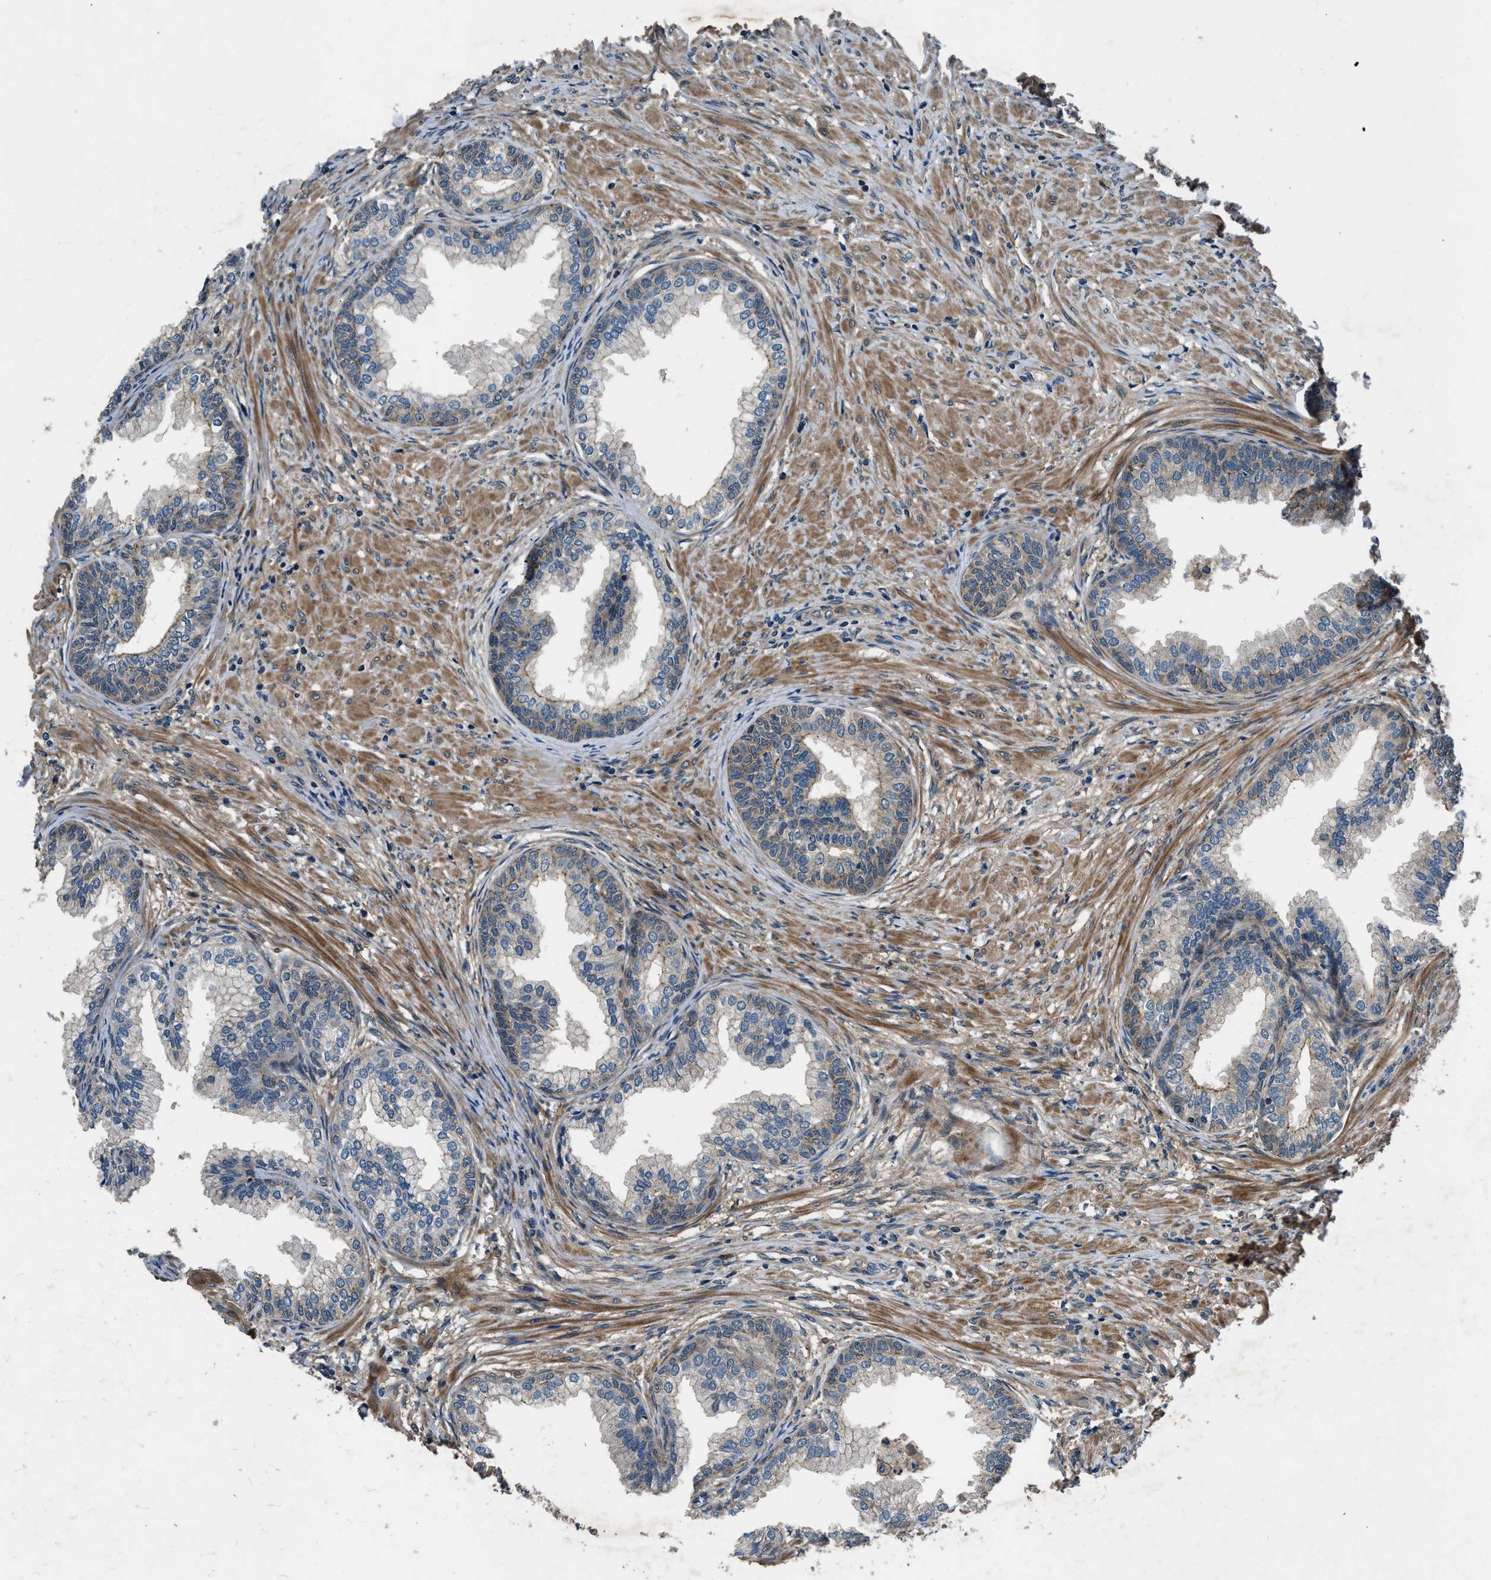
{"staining": {"intensity": "weak", "quantity": "<25%", "location": "cytoplasmic/membranous"}, "tissue": "prostate", "cell_type": "Glandular cells", "image_type": "normal", "snomed": [{"axis": "morphology", "description": "Normal tissue, NOS"}, {"axis": "topography", "description": "Prostate"}], "caption": "Immunohistochemical staining of normal prostate shows no significant positivity in glandular cells.", "gene": "ARHGEF11", "patient": {"sex": "male", "age": 76}}